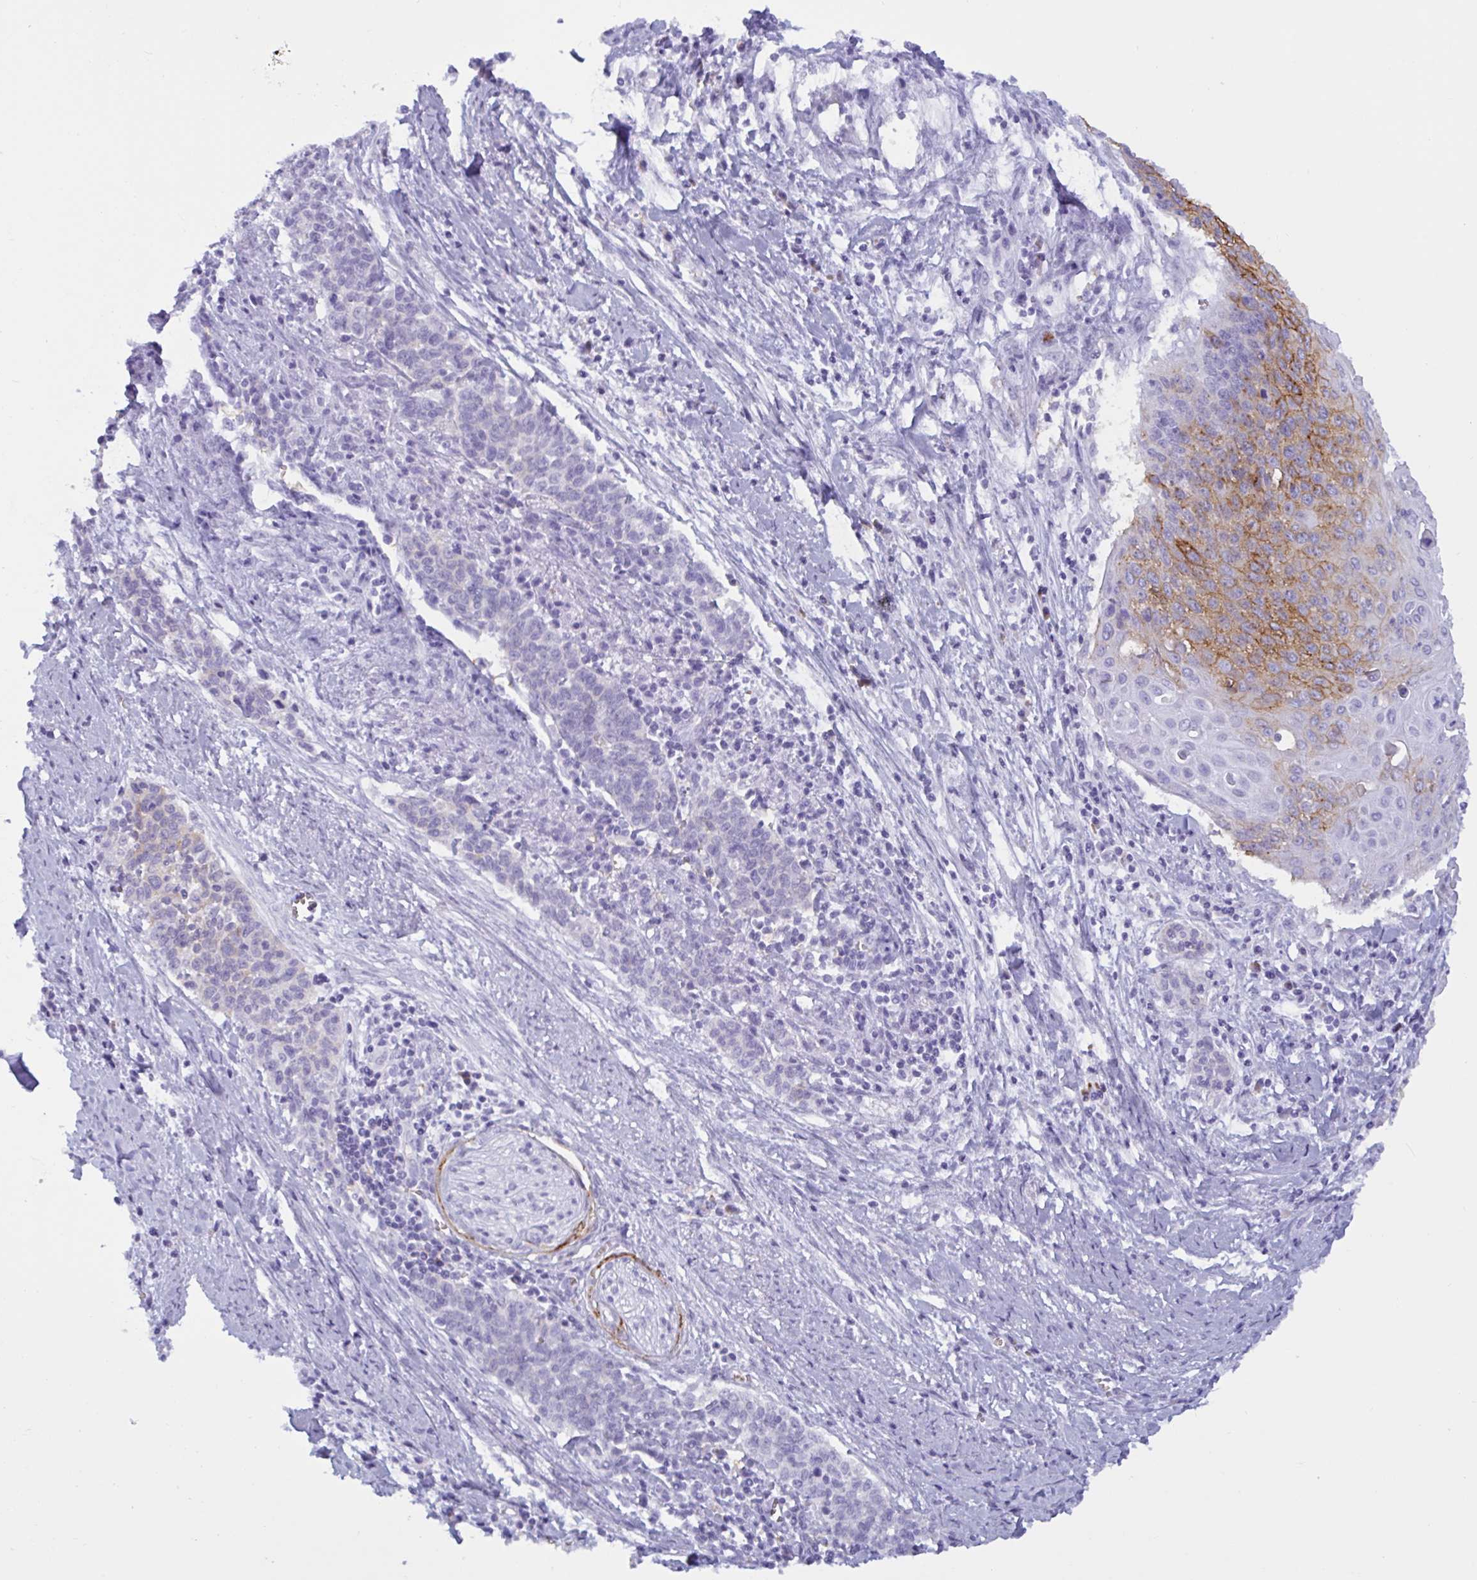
{"staining": {"intensity": "moderate", "quantity": "<25%", "location": "cytoplasmic/membranous"}, "tissue": "cervical cancer", "cell_type": "Tumor cells", "image_type": "cancer", "snomed": [{"axis": "morphology", "description": "Squamous cell carcinoma, NOS"}, {"axis": "topography", "description": "Cervix"}], "caption": "Brown immunohistochemical staining in human squamous cell carcinoma (cervical) displays moderate cytoplasmic/membranous staining in about <25% of tumor cells.", "gene": "SLC2A1", "patient": {"sex": "female", "age": 39}}